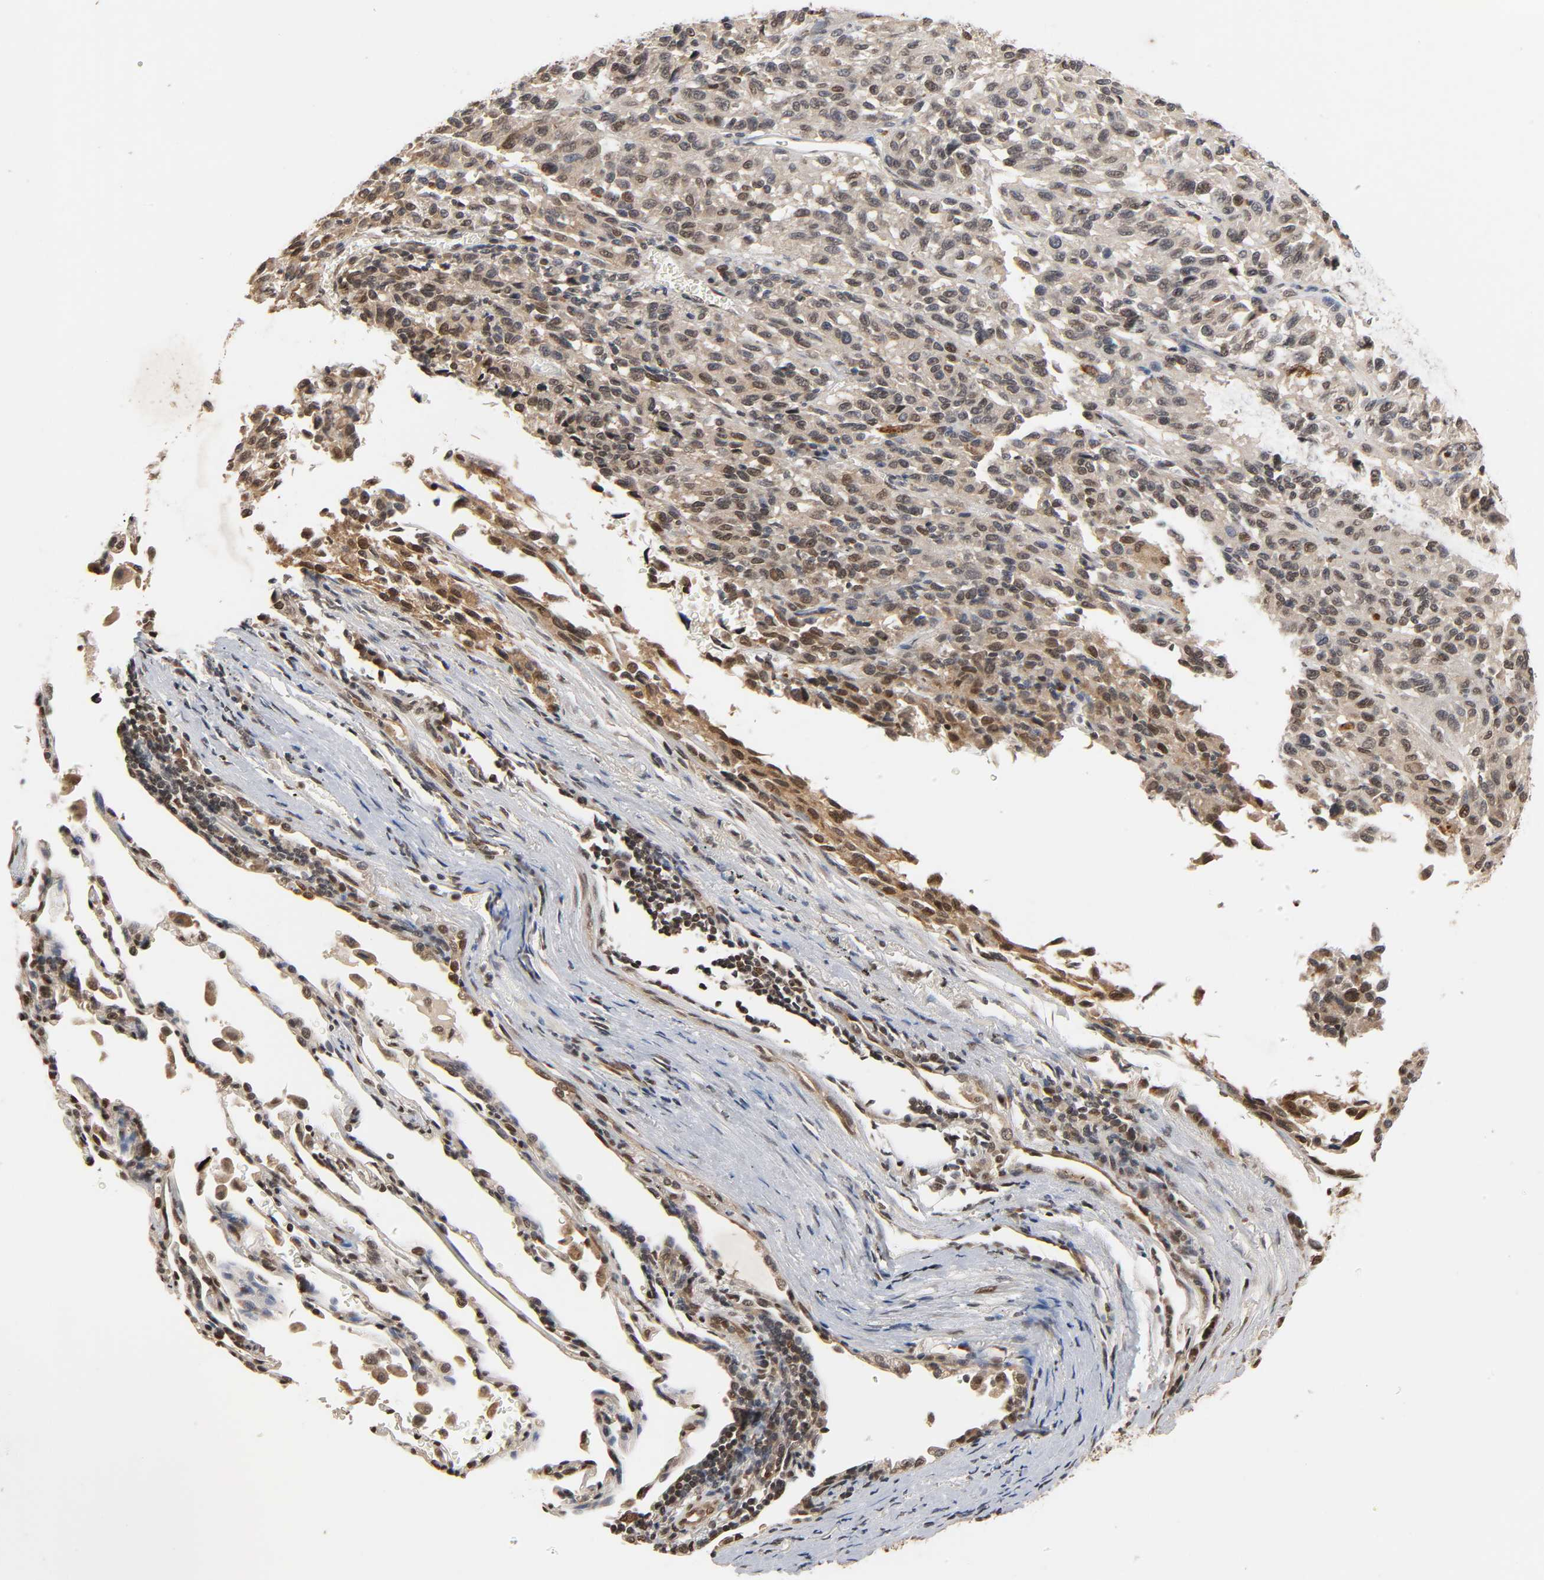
{"staining": {"intensity": "moderate", "quantity": "25%-75%", "location": "nuclear"}, "tissue": "melanoma", "cell_type": "Tumor cells", "image_type": "cancer", "snomed": [{"axis": "morphology", "description": "Malignant melanoma, Metastatic site"}, {"axis": "topography", "description": "Lung"}], "caption": "Moderate nuclear staining for a protein is seen in about 25%-75% of tumor cells of malignant melanoma (metastatic site) using immunohistochemistry.", "gene": "UBC", "patient": {"sex": "male", "age": 64}}